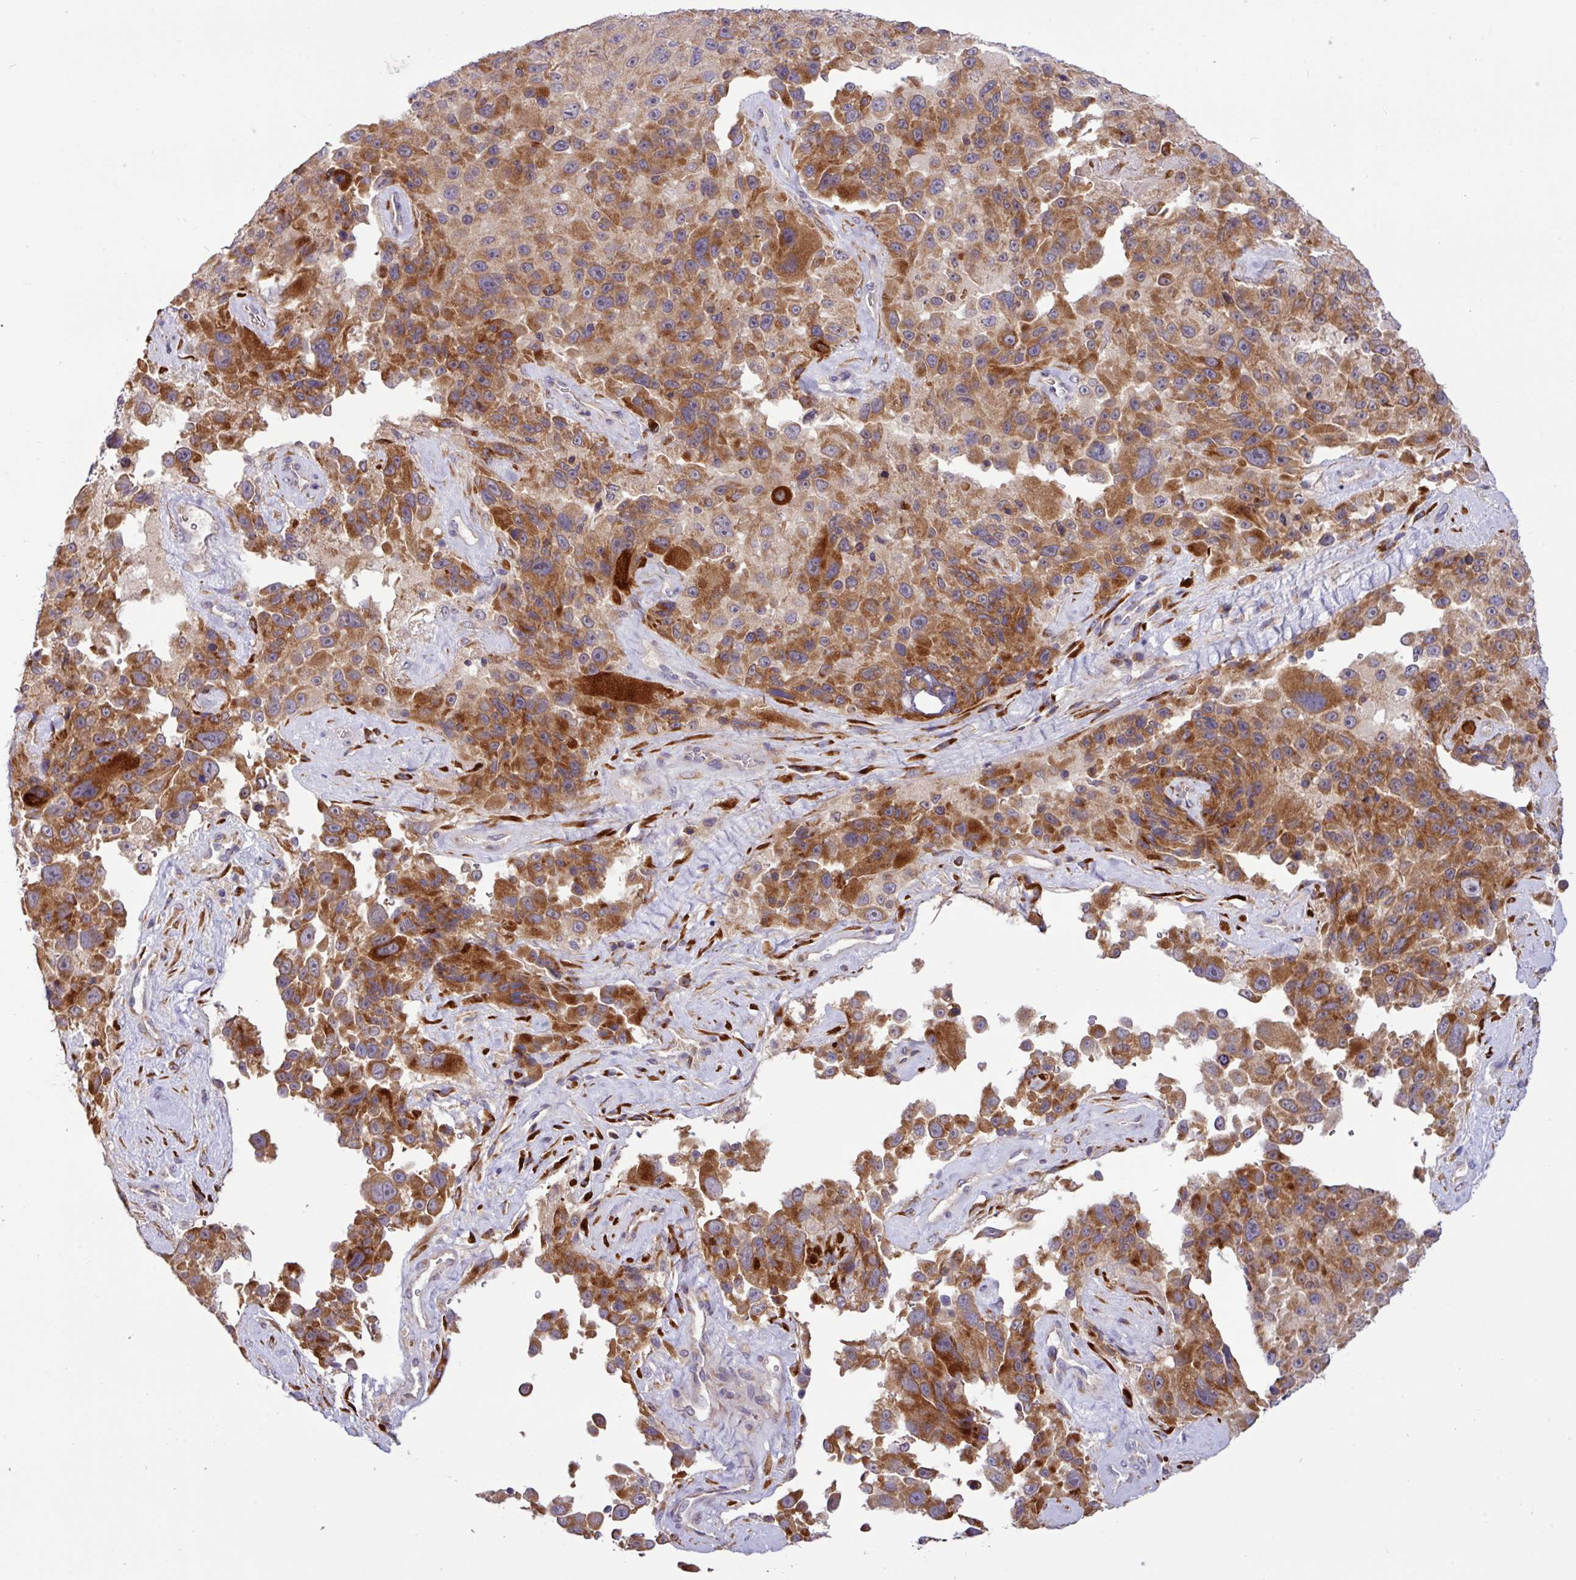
{"staining": {"intensity": "strong", "quantity": ">75%", "location": "cytoplasmic/membranous"}, "tissue": "melanoma", "cell_type": "Tumor cells", "image_type": "cancer", "snomed": [{"axis": "morphology", "description": "Malignant melanoma, Metastatic site"}, {"axis": "topography", "description": "Lymph node"}], "caption": "Brown immunohistochemical staining in human melanoma displays strong cytoplasmic/membranous expression in about >75% of tumor cells.", "gene": "TM2D2", "patient": {"sex": "male", "age": 62}}